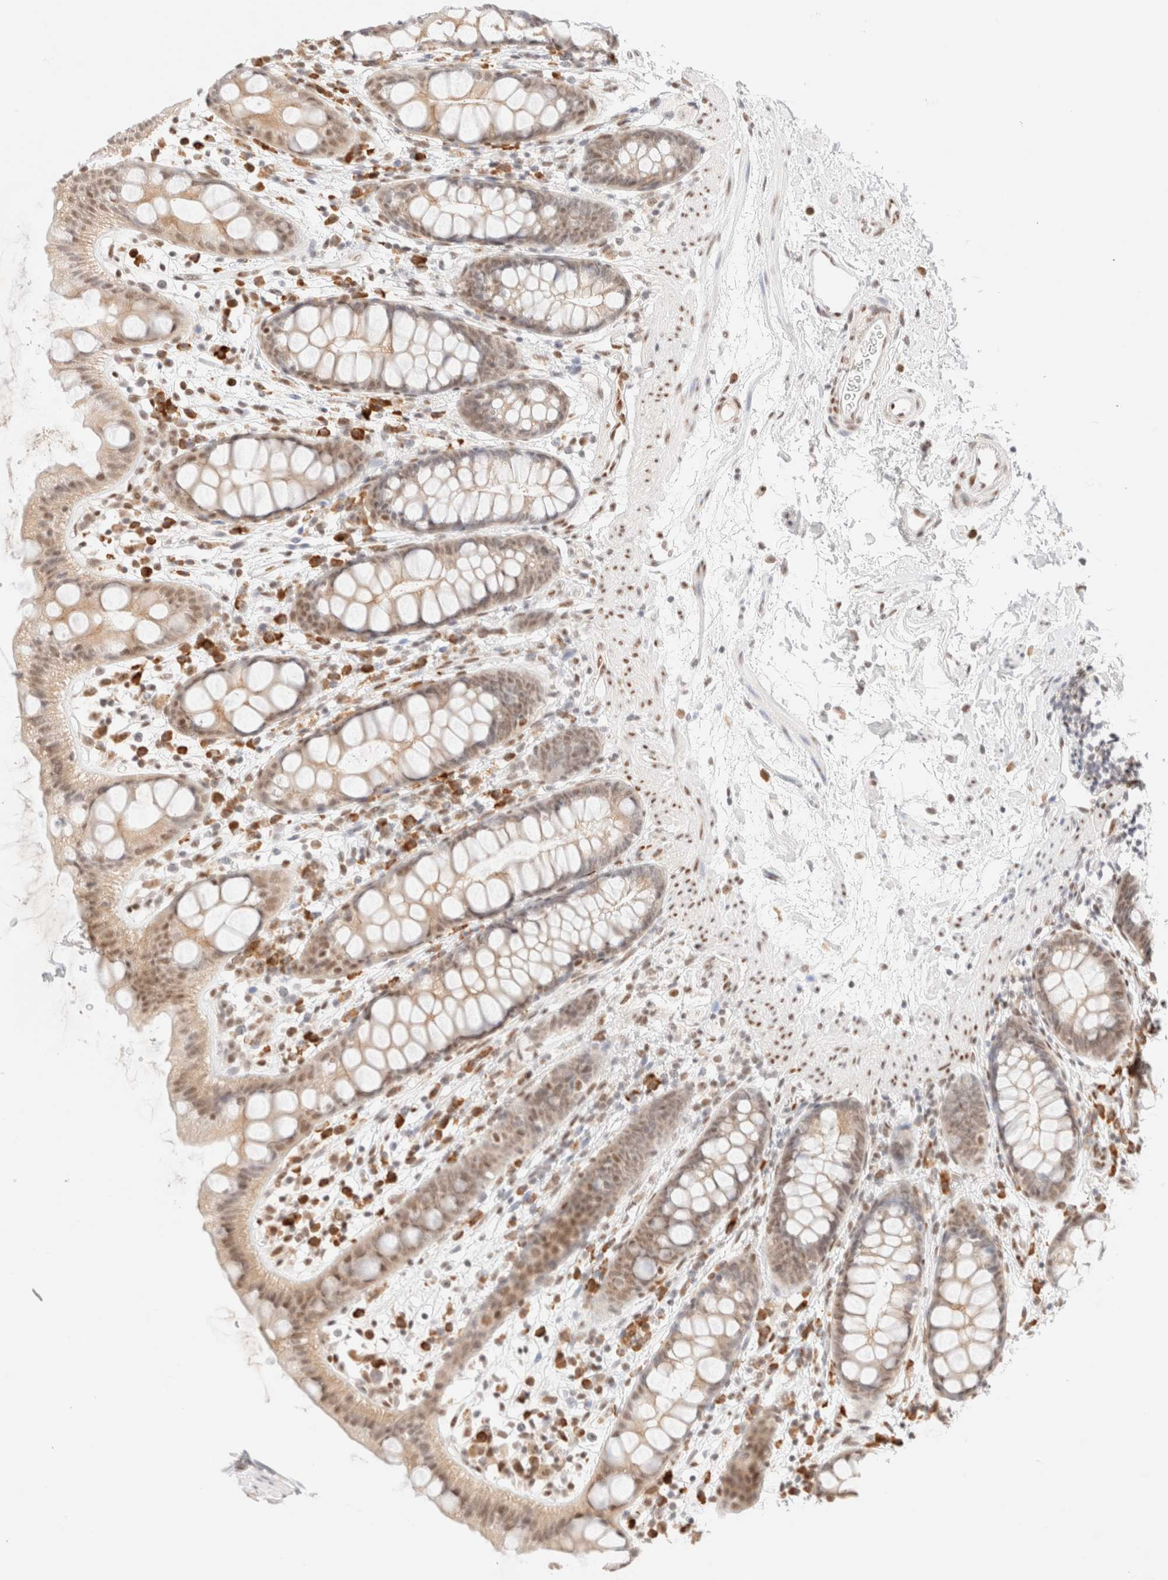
{"staining": {"intensity": "moderate", "quantity": ">75%", "location": "cytoplasmic/membranous,nuclear"}, "tissue": "rectum", "cell_type": "Glandular cells", "image_type": "normal", "snomed": [{"axis": "morphology", "description": "Normal tissue, NOS"}, {"axis": "topography", "description": "Rectum"}], "caption": "IHC micrograph of benign human rectum stained for a protein (brown), which demonstrates medium levels of moderate cytoplasmic/membranous,nuclear positivity in about >75% of glandular cells.", "gene": "CIC", "patient": {"sex": "female", "age": 65}}